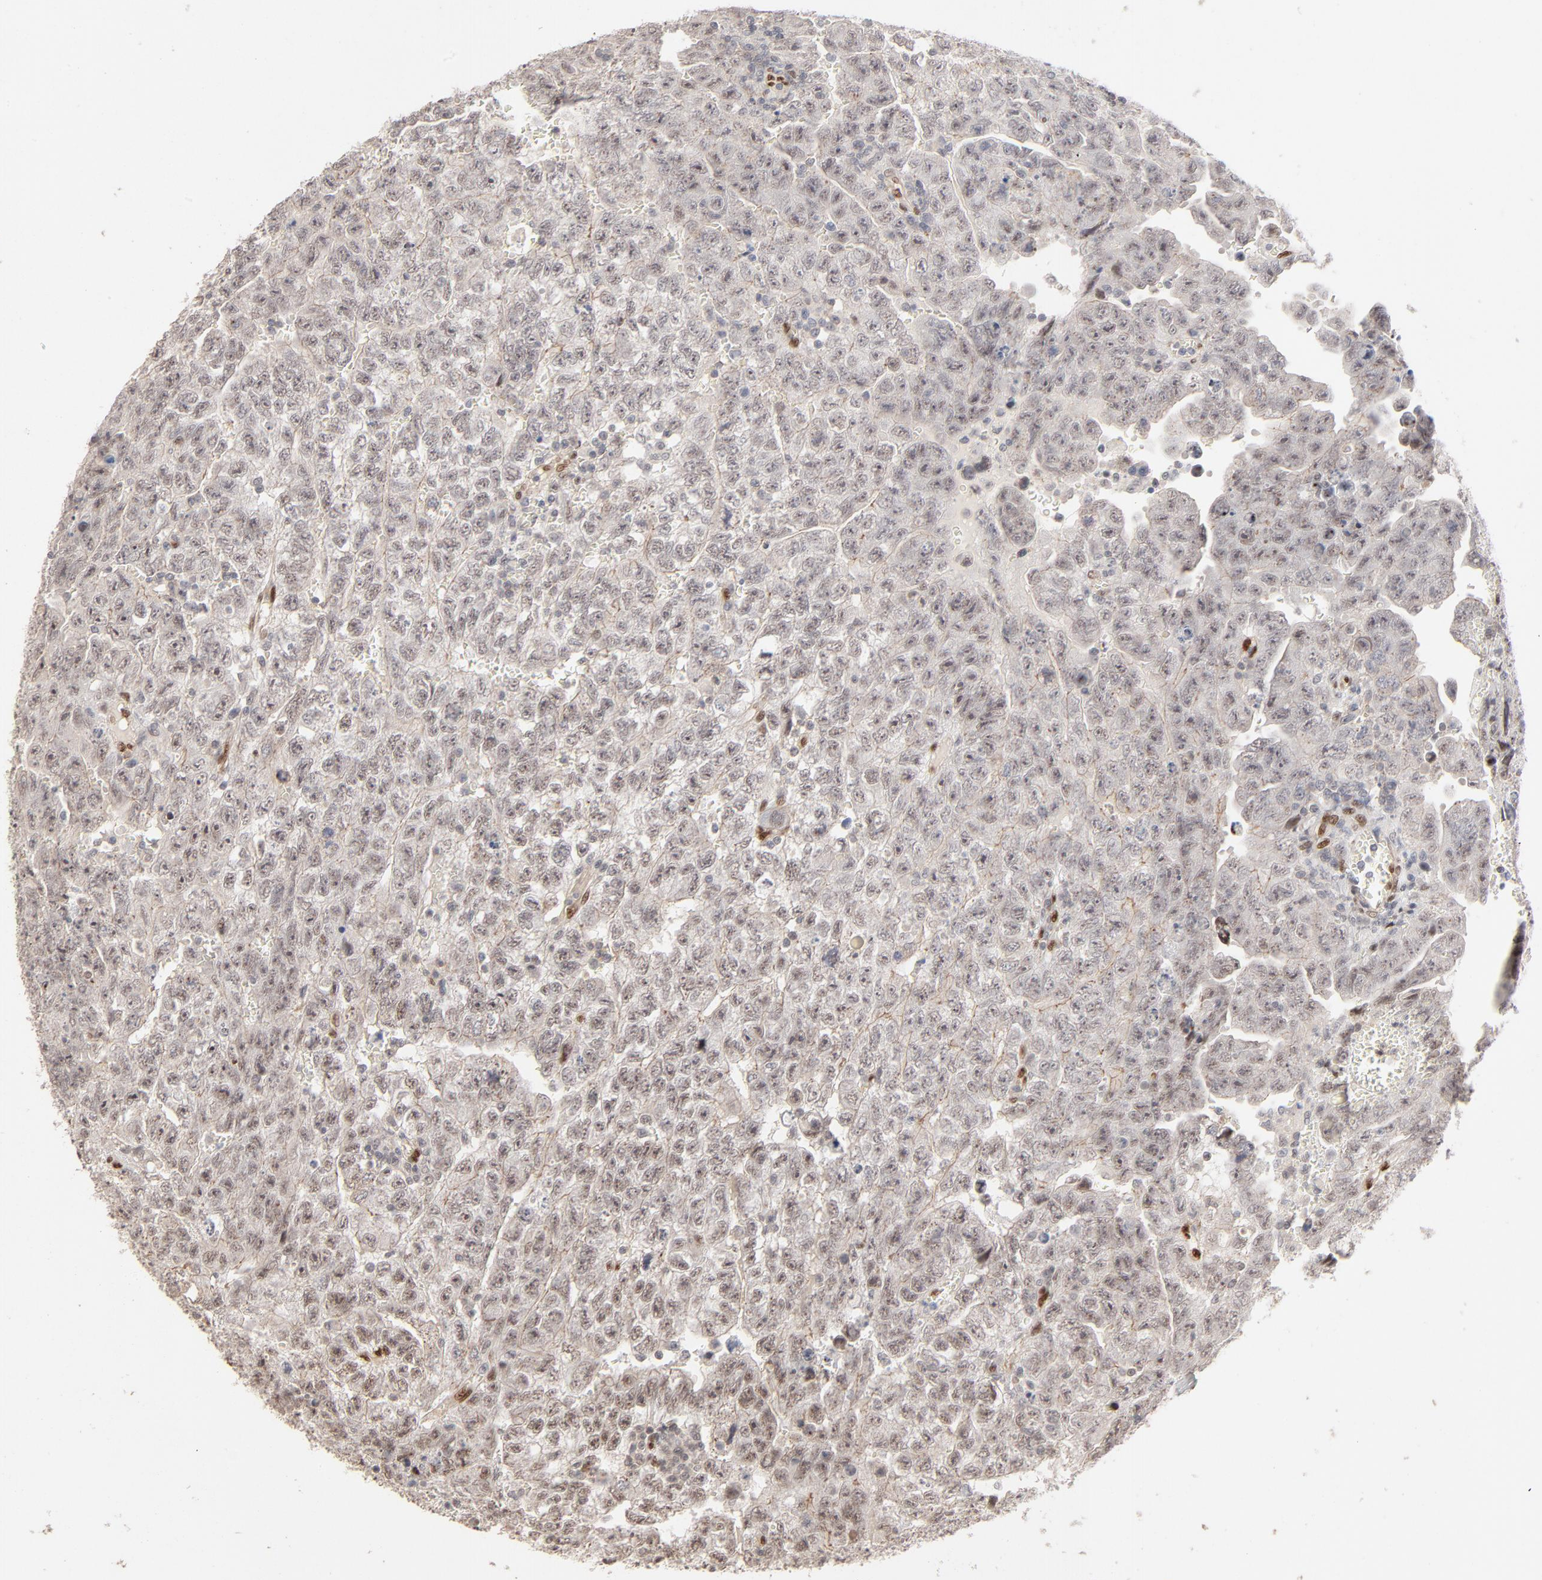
{"staining": {"intensity": "weak", "quantity": "<25%", "location": "nuclear"}, "tissue": "testis cancer", "cell_type": "Tumor cells", "image_type": "cancer", "snomed": [{"axis": "morphology", "description": "Carcinoma, Embryonal, NOS"}, {"axis": "topography", "description": "Testis"}], "caption": "Immunohistochemistry histopathology image of human embryonal carcinoma (testis) stained for a protein (brown), which shows no positivity in tumor cells.", "gene": "NFIB", "patient": {"sex": "male", "age": 28}}